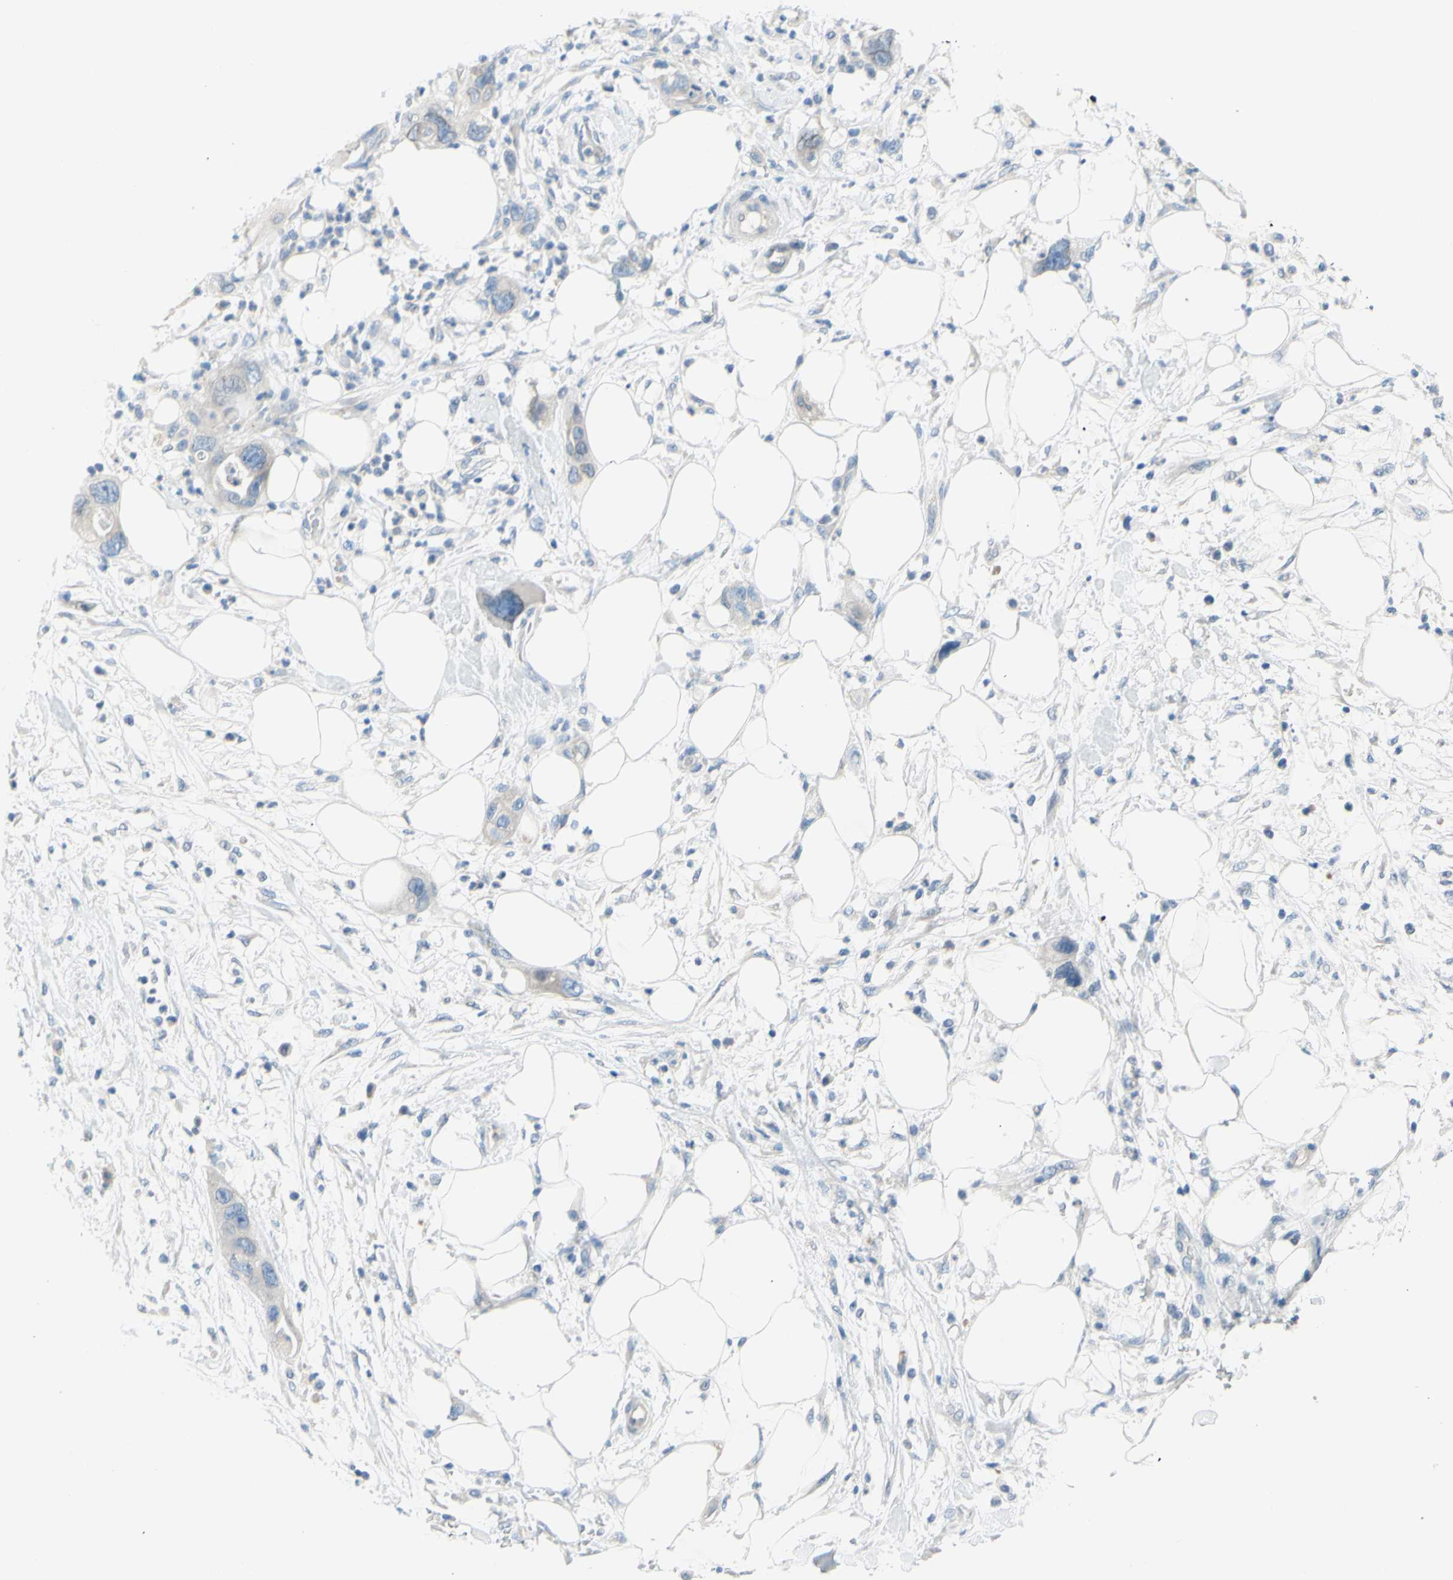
{"staining": {"intensity": "negative", "quantity": "none", "location": "none"}, "tissue": "pancreatic cancer", "cell_type": "Tumor cells", "image_type": "cancer", "snomed": [{"axis": "morphology", "description": "Adenocarcinoma, NOS"}, {"axis": "topography", "description": "Pancreas"}], "caption": "High power microscopy image of an immunohistochemistry (IHC) micrograph of pancreatic cancer, revealing no significant expression in tumor cells. The staining was performed using DAB (3,3'-diaminobenzidine) to visualize the protein expression in brown, while the nuclei were stained in blue with hematoxylin (Magnification: 20x).", "gene": "DCT", "patient": {"sex": "female", "age": 71}}